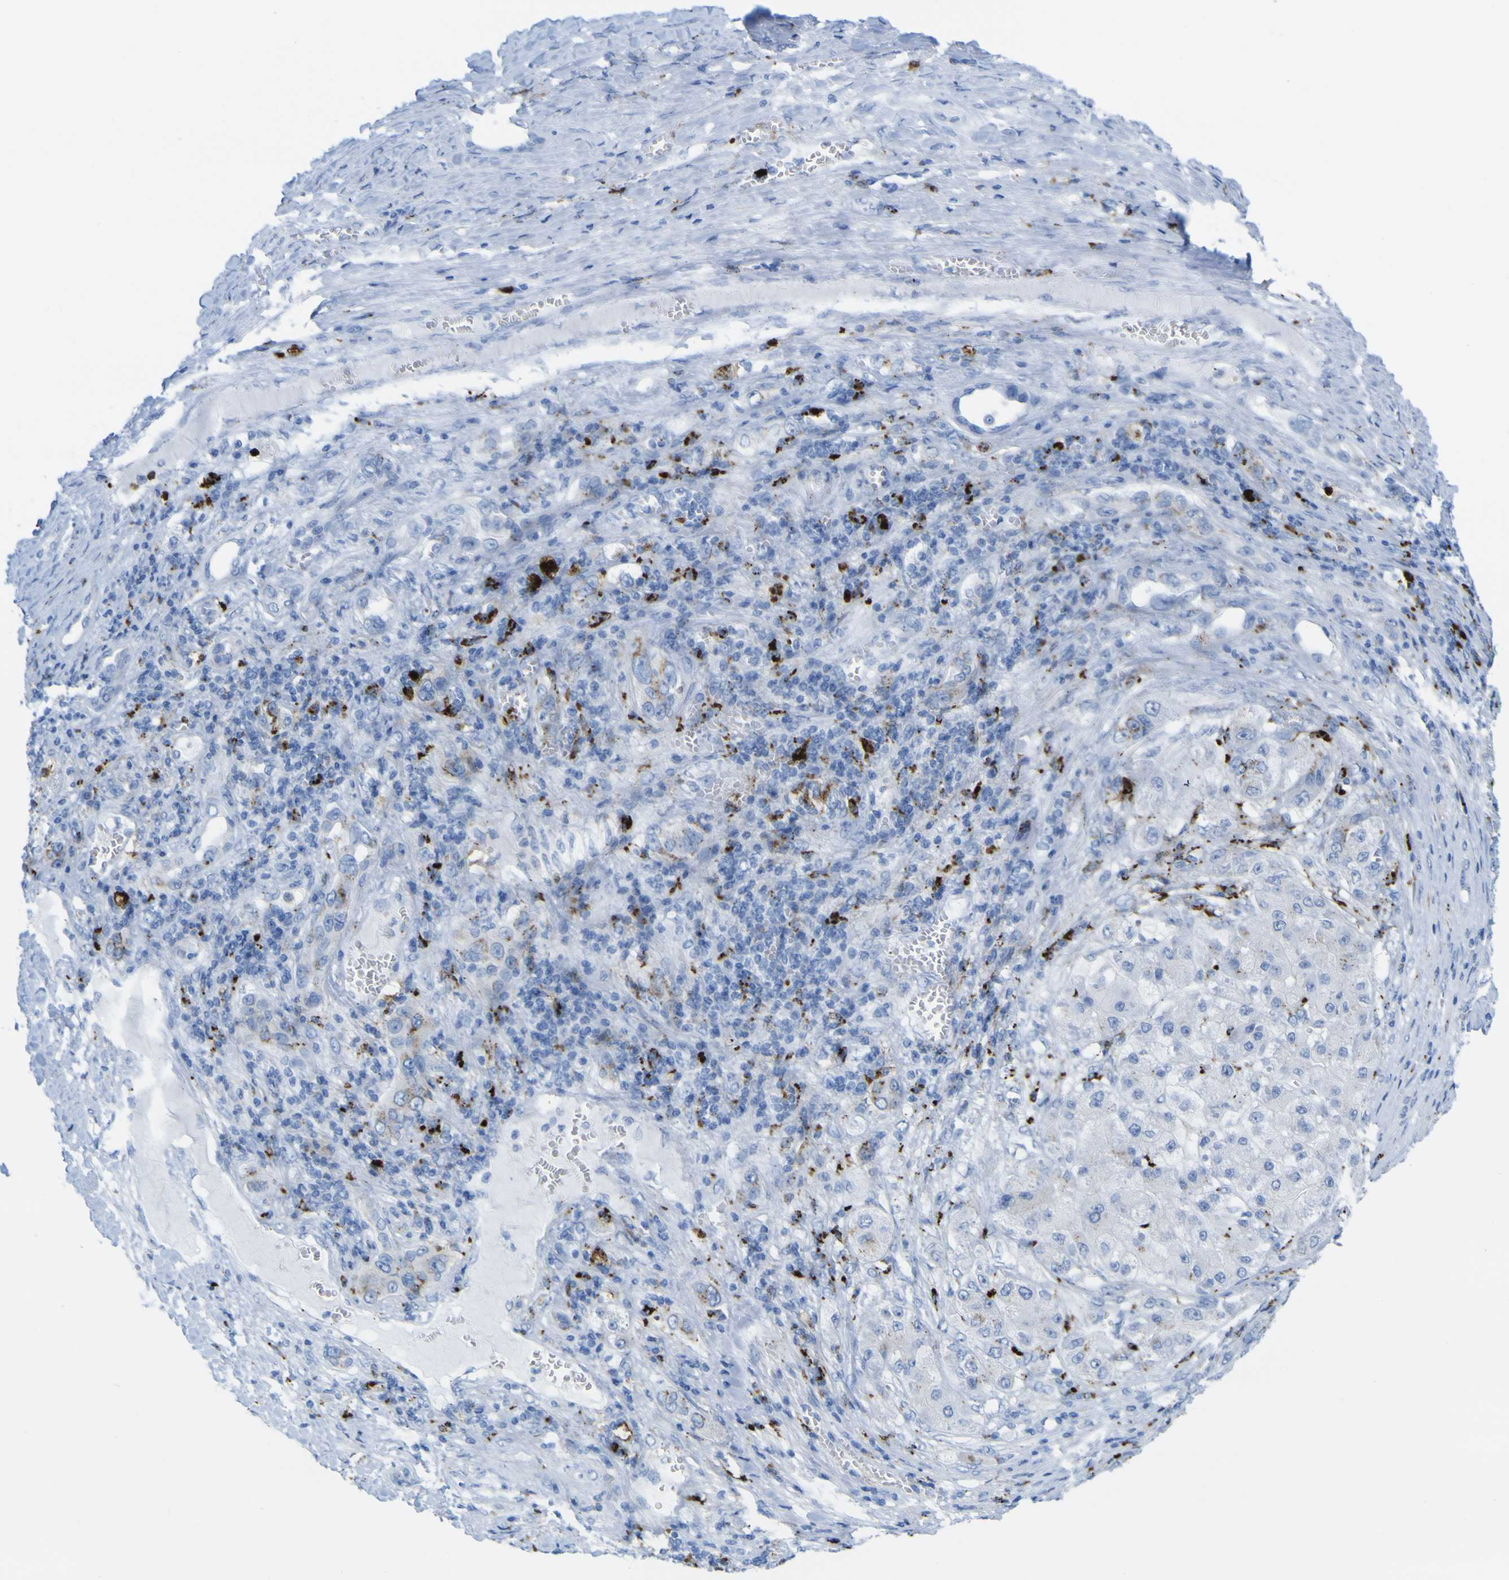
{"staining": {"intensity": "moderate", "quantity": "<25%", "location": "cytoplasmic/membranous"}, "tissue": "liver cancer", "cell_type": "Tumor cells", "image_type": "cancer", "snomed": [{"axis": "morphology", "description": "Carcinoma, Hepatocellular, NOS"}, {"axis": "topography", "description": "Liver"}], "caption": "Immunohistochemistry (IHC) of human liver cancer demonstrates low levels of moderate cytoplasmic/membranous positivity in approximately <25% of tumor cells. The staining was performed using DAB (3,3'-diaminobenzidine) to visualize the protein expression in brown, while the nuclei were stained in blue with hematoxylin (Magnification: 20x).", "gene": "PLD3", "patient": {"sex": "female", "age": 73}}